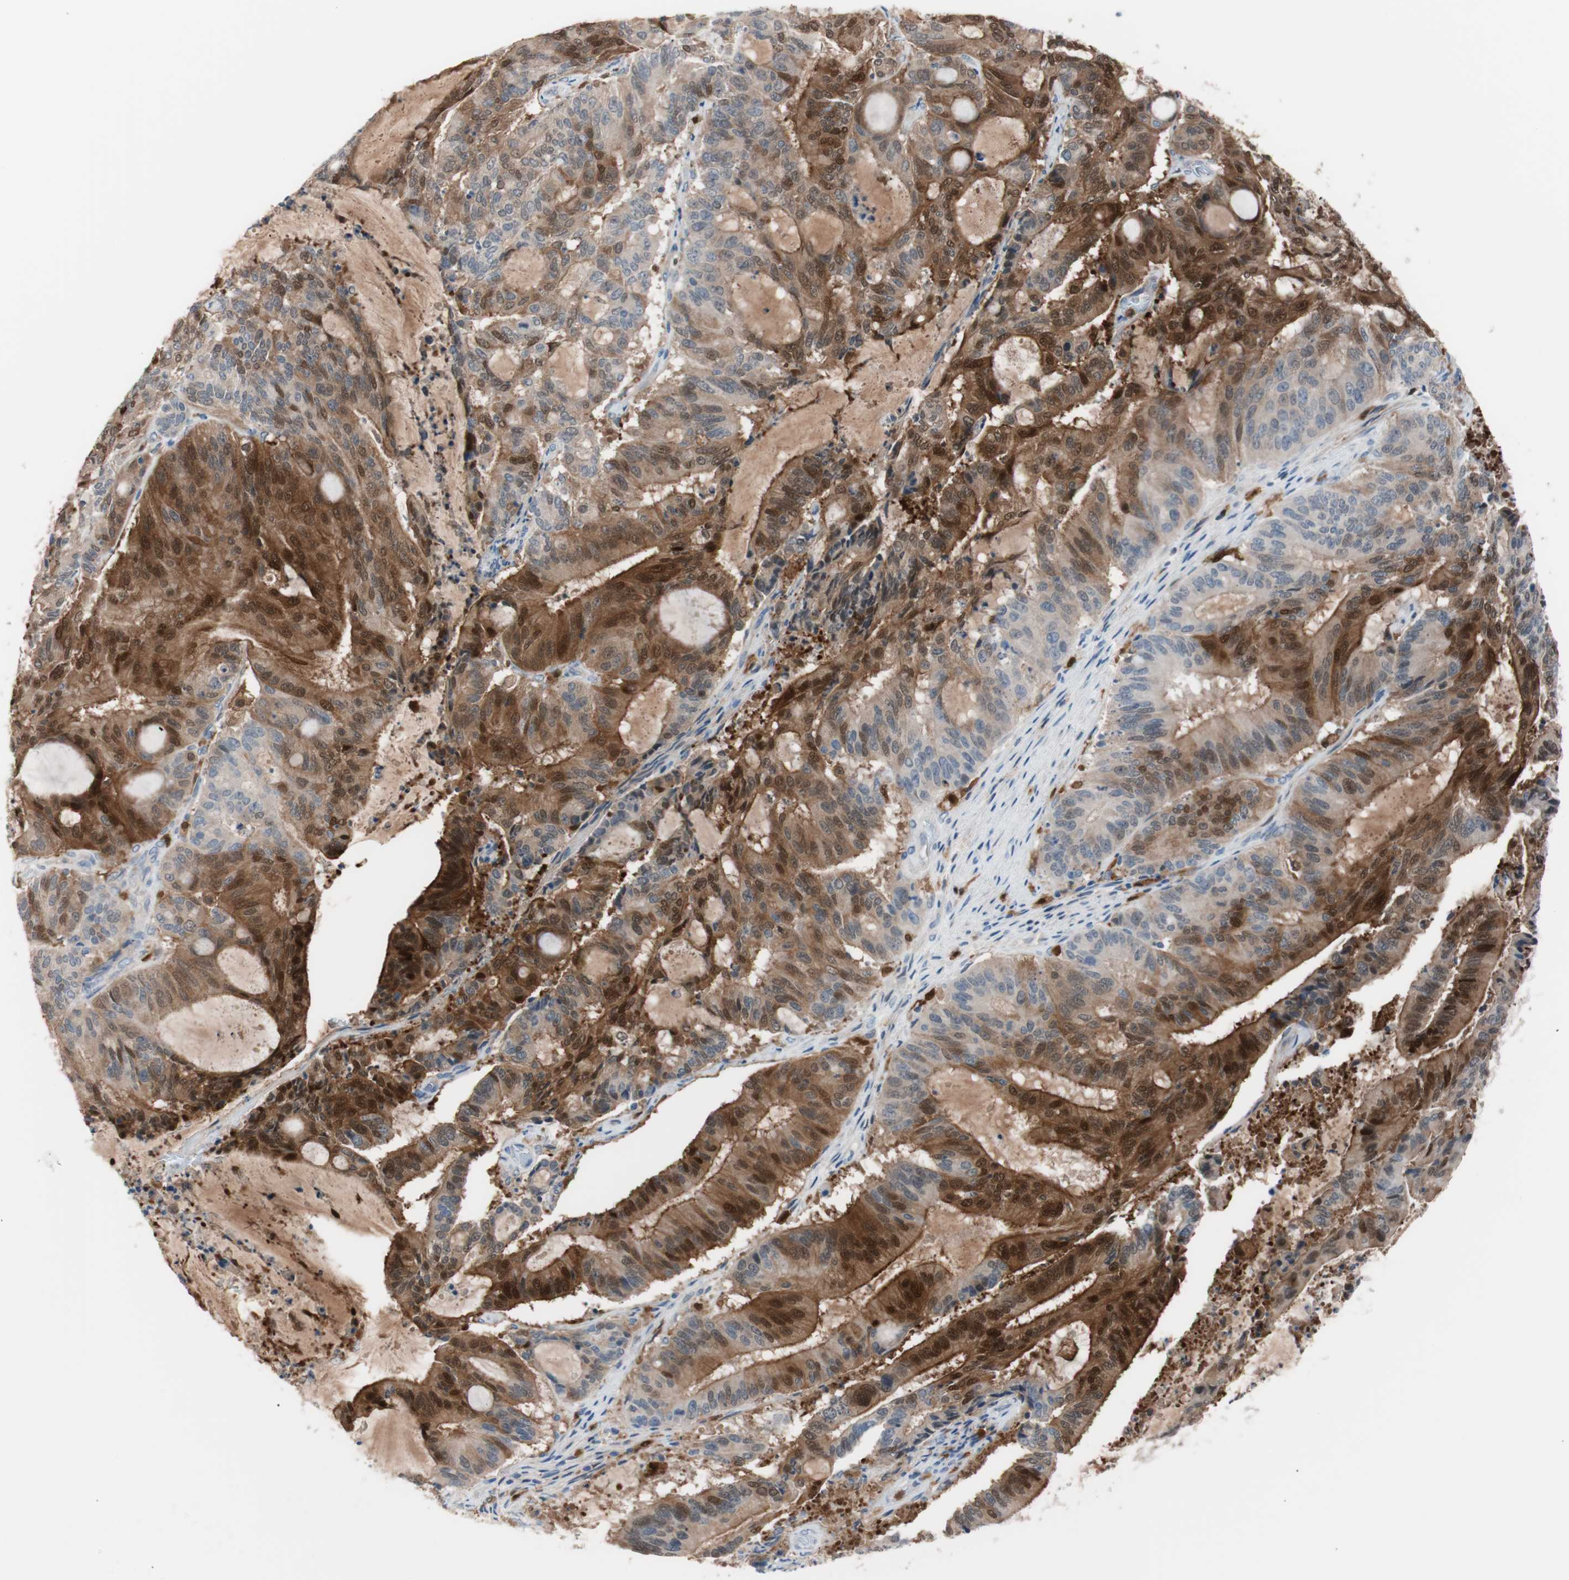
{"staining": {"intensity": "strong", "quantity": "25%-75%", "location": "cytoplasmic/membranous,nuclear"}, "tissue": "liver cancer", "cell_type": "Tumor cells", "image_type": "cancer", "snomed": [{"axis": "morphology", "description": "Cholangiocarcinoma"}, {"axis": "topography", "description": "Liver"}], "caption": "This is an image of immunohistochemistry (IHC) staining of cholangiocarcinoma (liver), which shows strong positivity in the cytoplasmic/membranous and nuclear of tumor cells.", "gene": "IL18", "patient": {"sex": "female", "age": 73}}